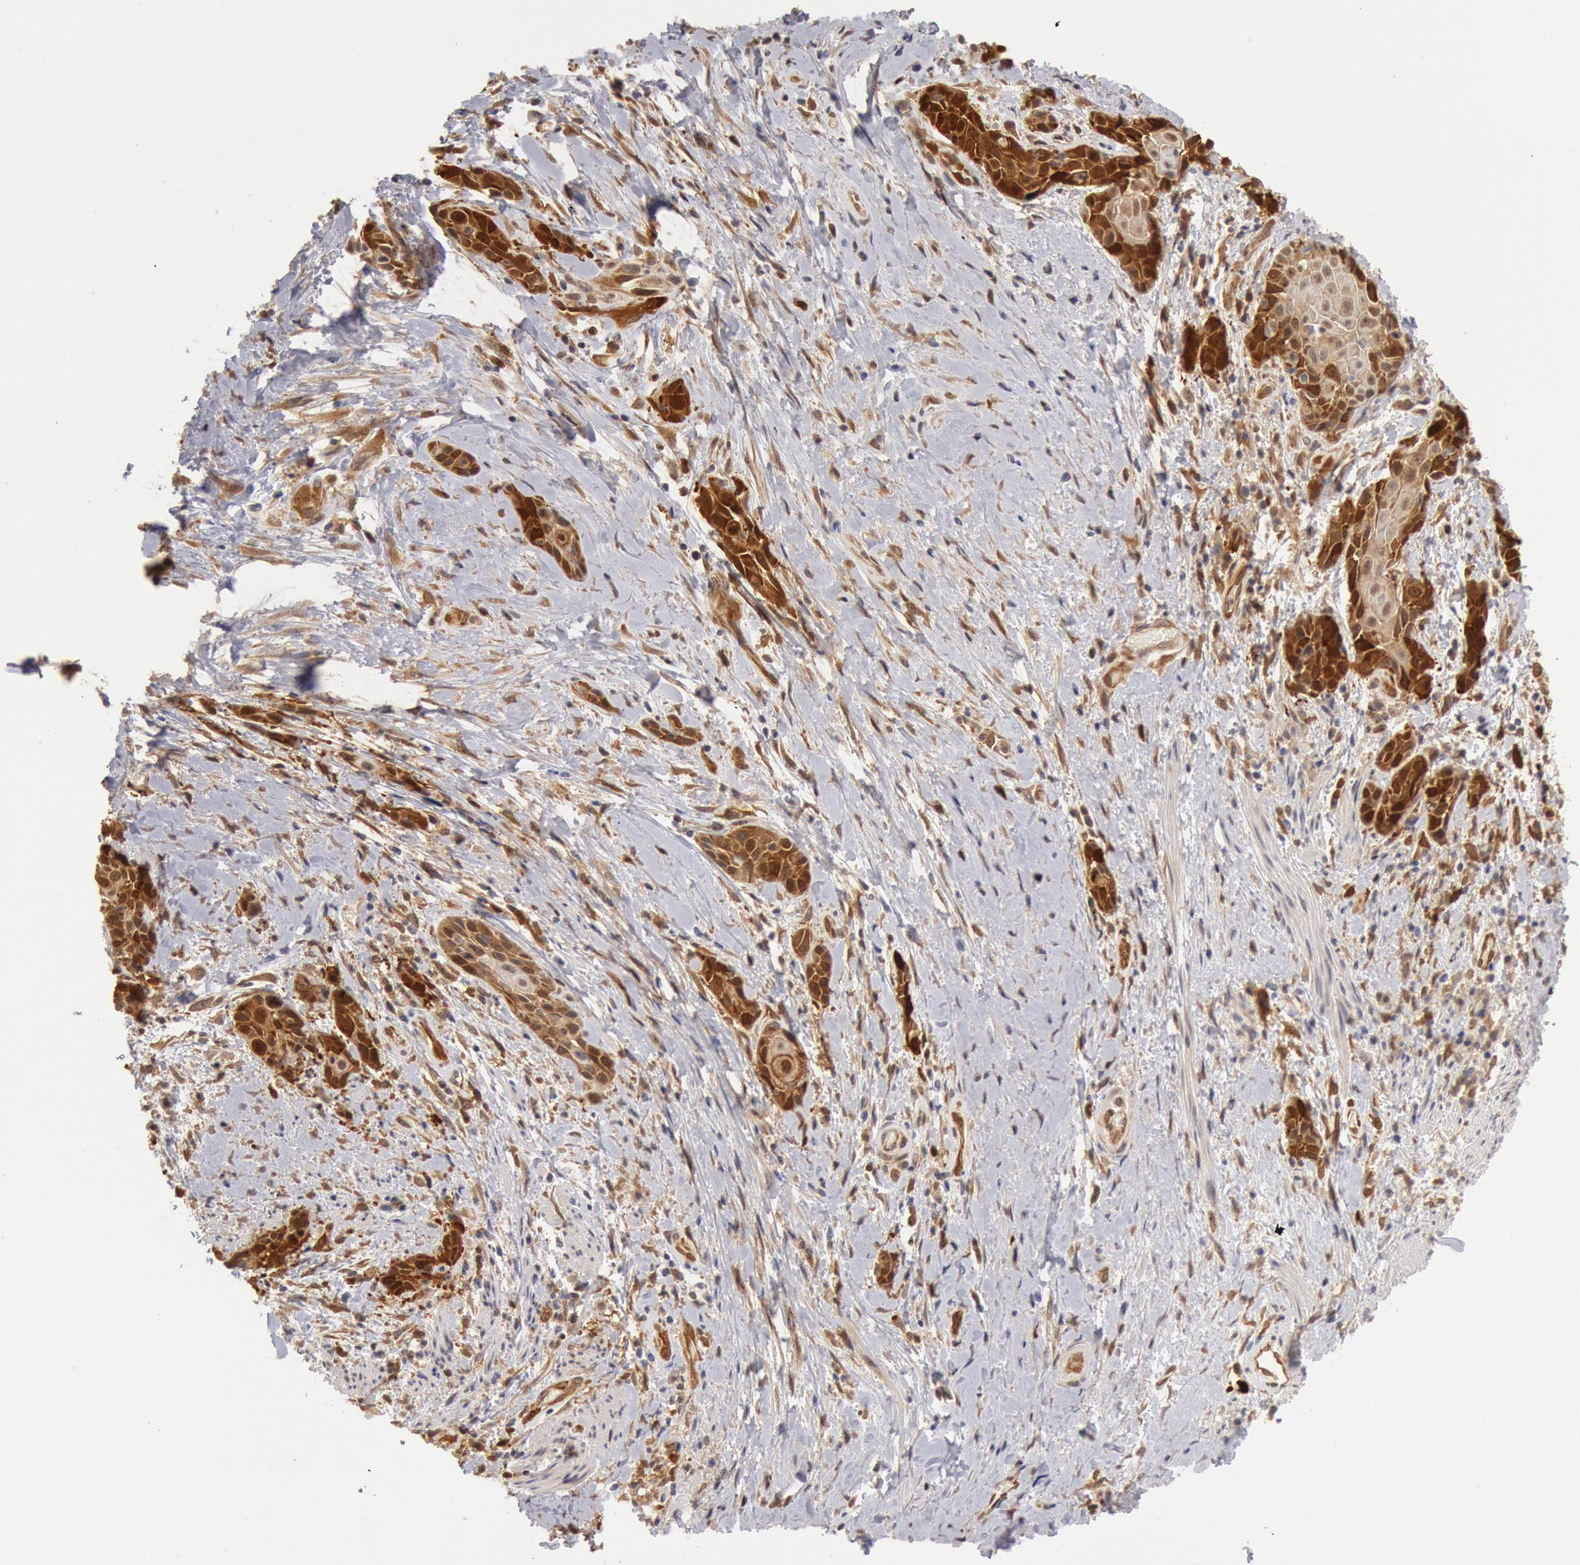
{"staining": {"intensity": "moderate", "quantity": ">75%", "location": "cytoplasmic/membranous,nuclear"}, "tissue": "skin cancer", "cell_type": "Tumor cells", "image_type": "cancer", "snomed": [{"axis": "morphology", "description": "Squamous cell carcinoma, NOS"}, {"axis": "topography", "description": "Skin"}, {"axis": "topography", "description": "Anal"}], "caption": "IHC image of neoplastic tissue: skin cancer stained using IHC reveals medium levels of moderate protein expression localized specifically in the cytoplasmic/membranous and nuclear of tumor cells, appearing as a cytoplasmic/membranous and nuclear brown color.", "gene": "DNAJA1", "patient": {"sex": "male", "age": 64}}